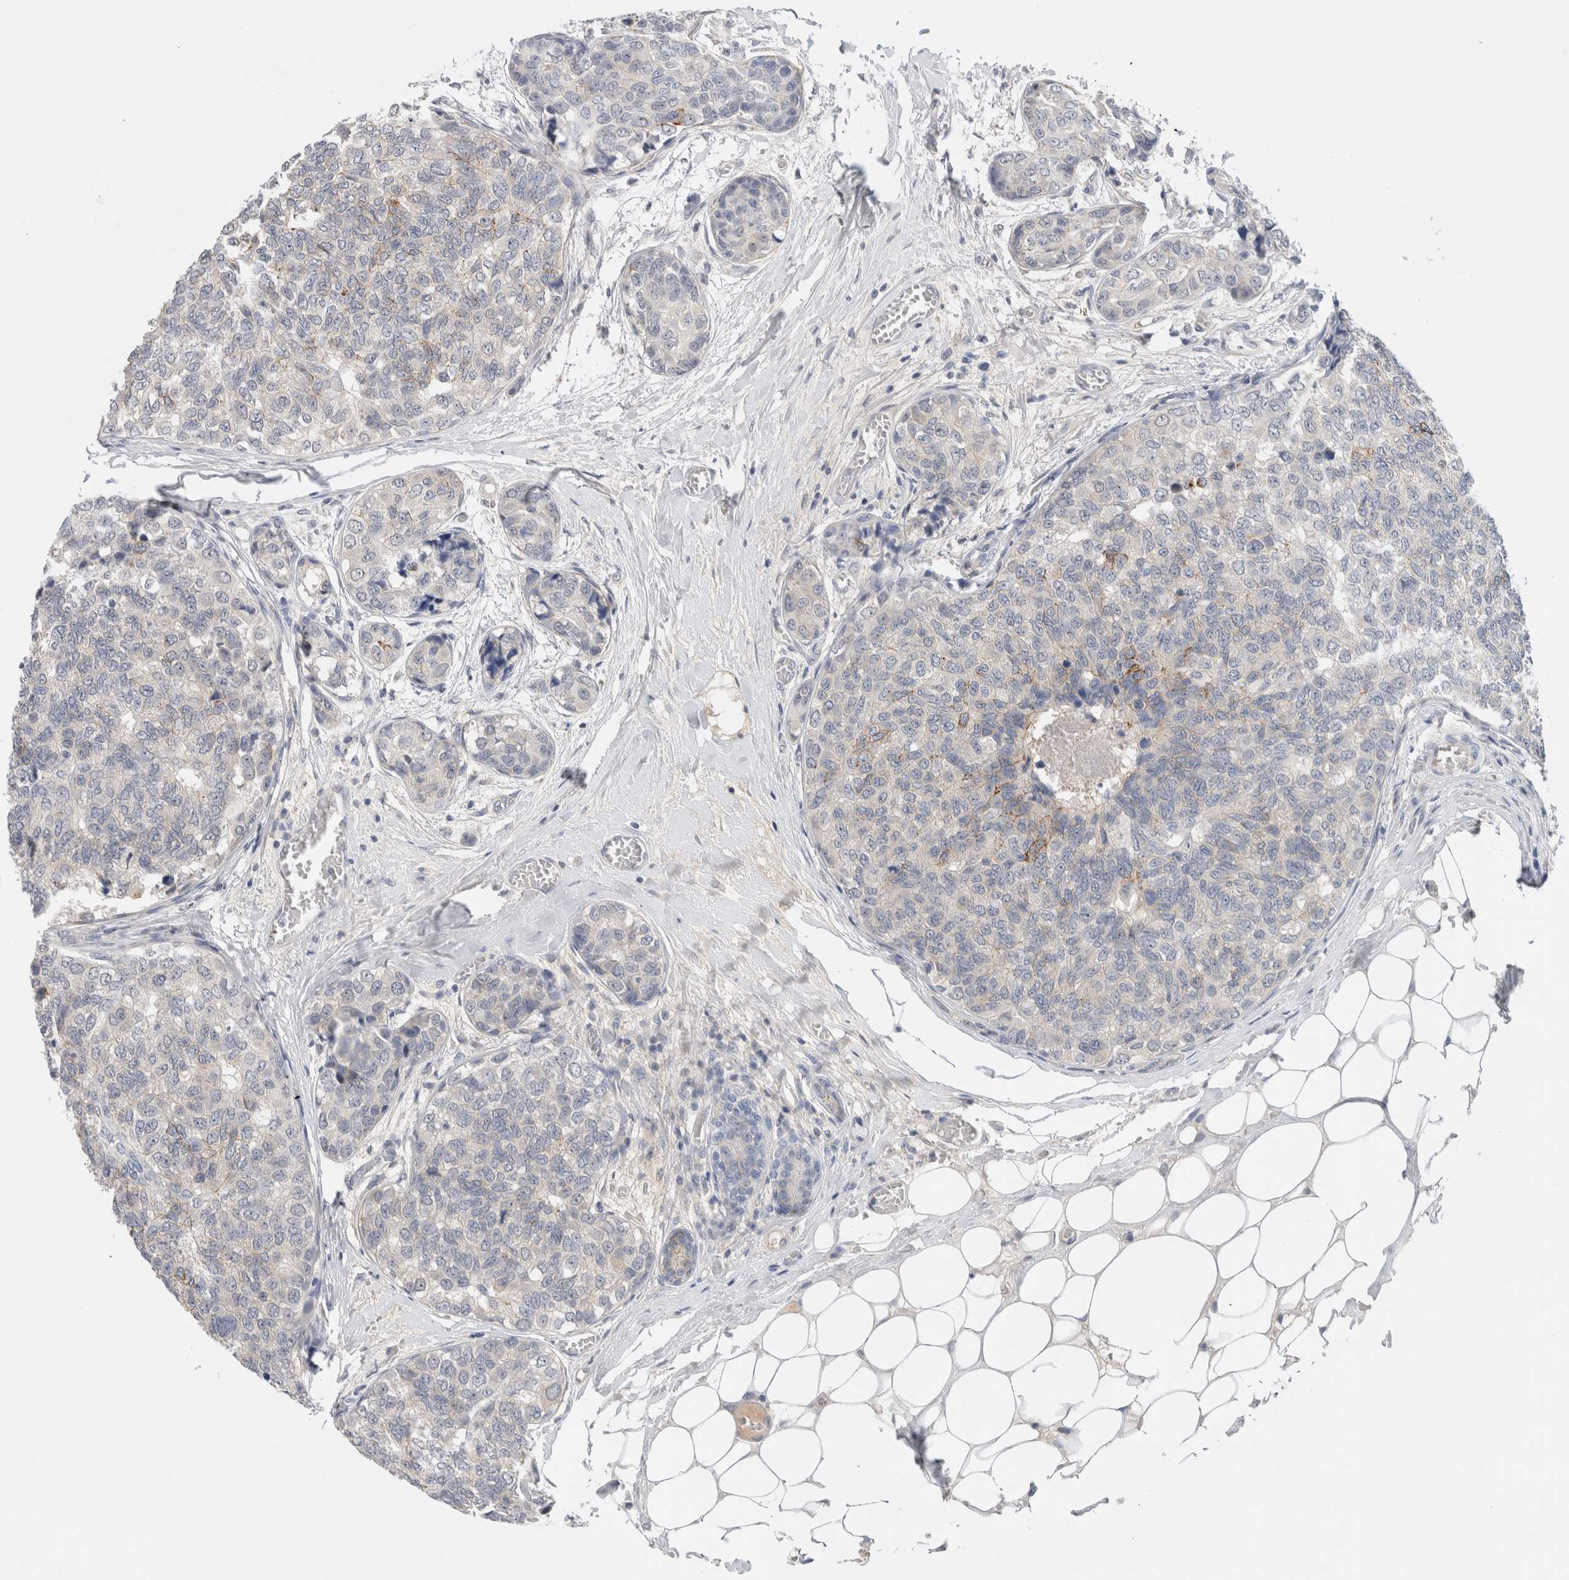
{"staining": {"intensity": "moderate", "quantity": "<25%", "location": "cytoplasmic/membranous"}, "tissue": "breast cancer", "cell_type": "Tumor cells", "image_type": "cancer", "snomed": [{"axis": "morphology", "description": "Normal tissue, NOS"}, {"axis": "morphology", "description": "Duct carcinoma"}, {"axis": "topography", "description": "Breast"}], "caption": "Brown immunohistochemical staining in infiltrating ductal carcinoma (breast) reveals moderate cytoplasmic/membranous positivity in approximately <25% of tumor cells.", "gene": "HCN3", "patient": {"sex": "female", "age": 43}}